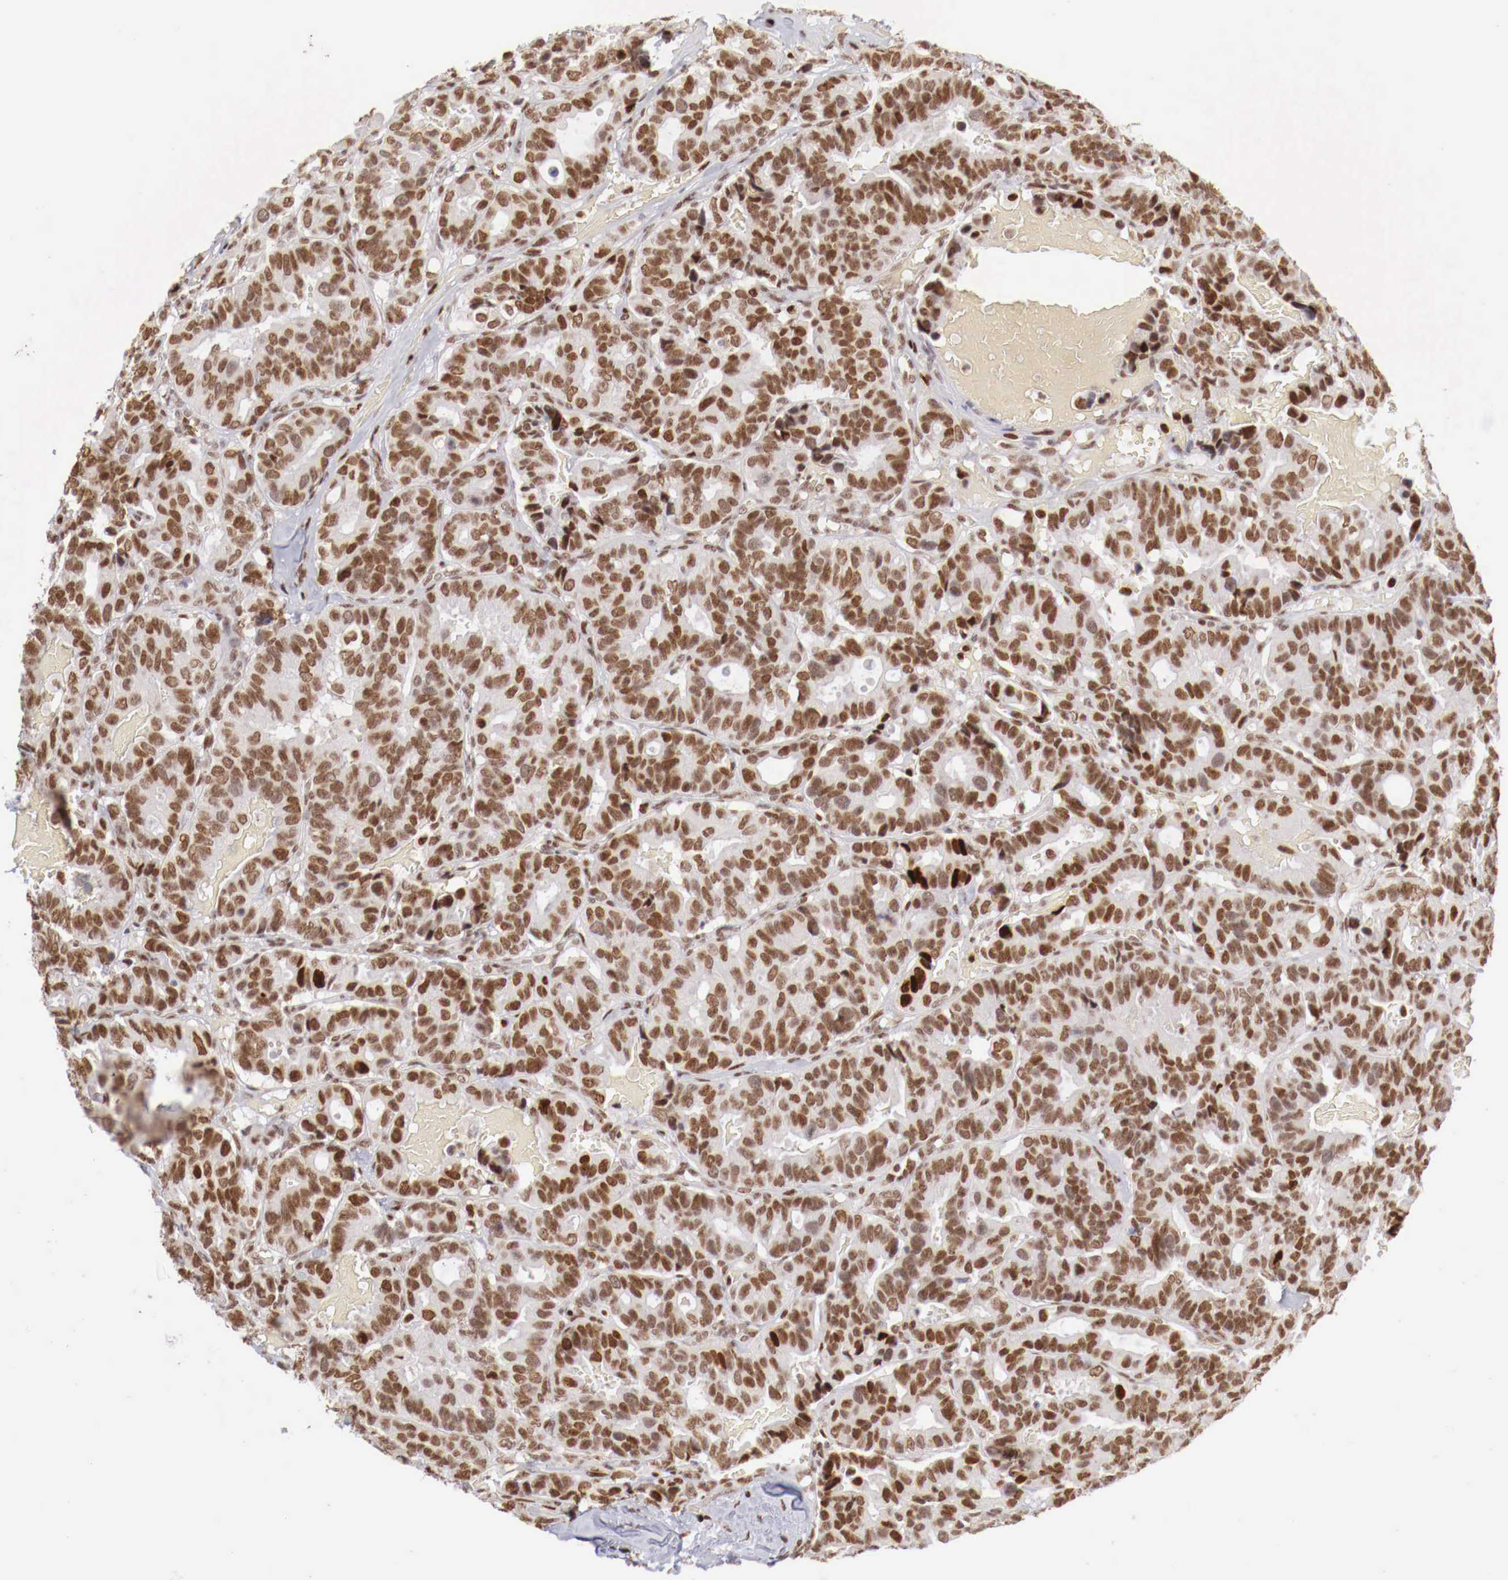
{"staining": {"intensity": "moderate", "quantity": ">75%", "location": "nuclear"}, "tissue": "breast cancer", "cell_type": "Tumor cells", "image_type": "cancer", "snomed": [{"axis": "morphology", "description": "Duct carcinoma"}, {"axis": "topography", "description": "Breast"}], "caption": "This histopathology image exhibits immunohistochemistry (IHC) staining of intraductal carcinoma (breast), with medium moderate nuclear staining in about >75% of tumor cells.", "gene": "MAX", "patient": {"sex": "female", "age": 69}}